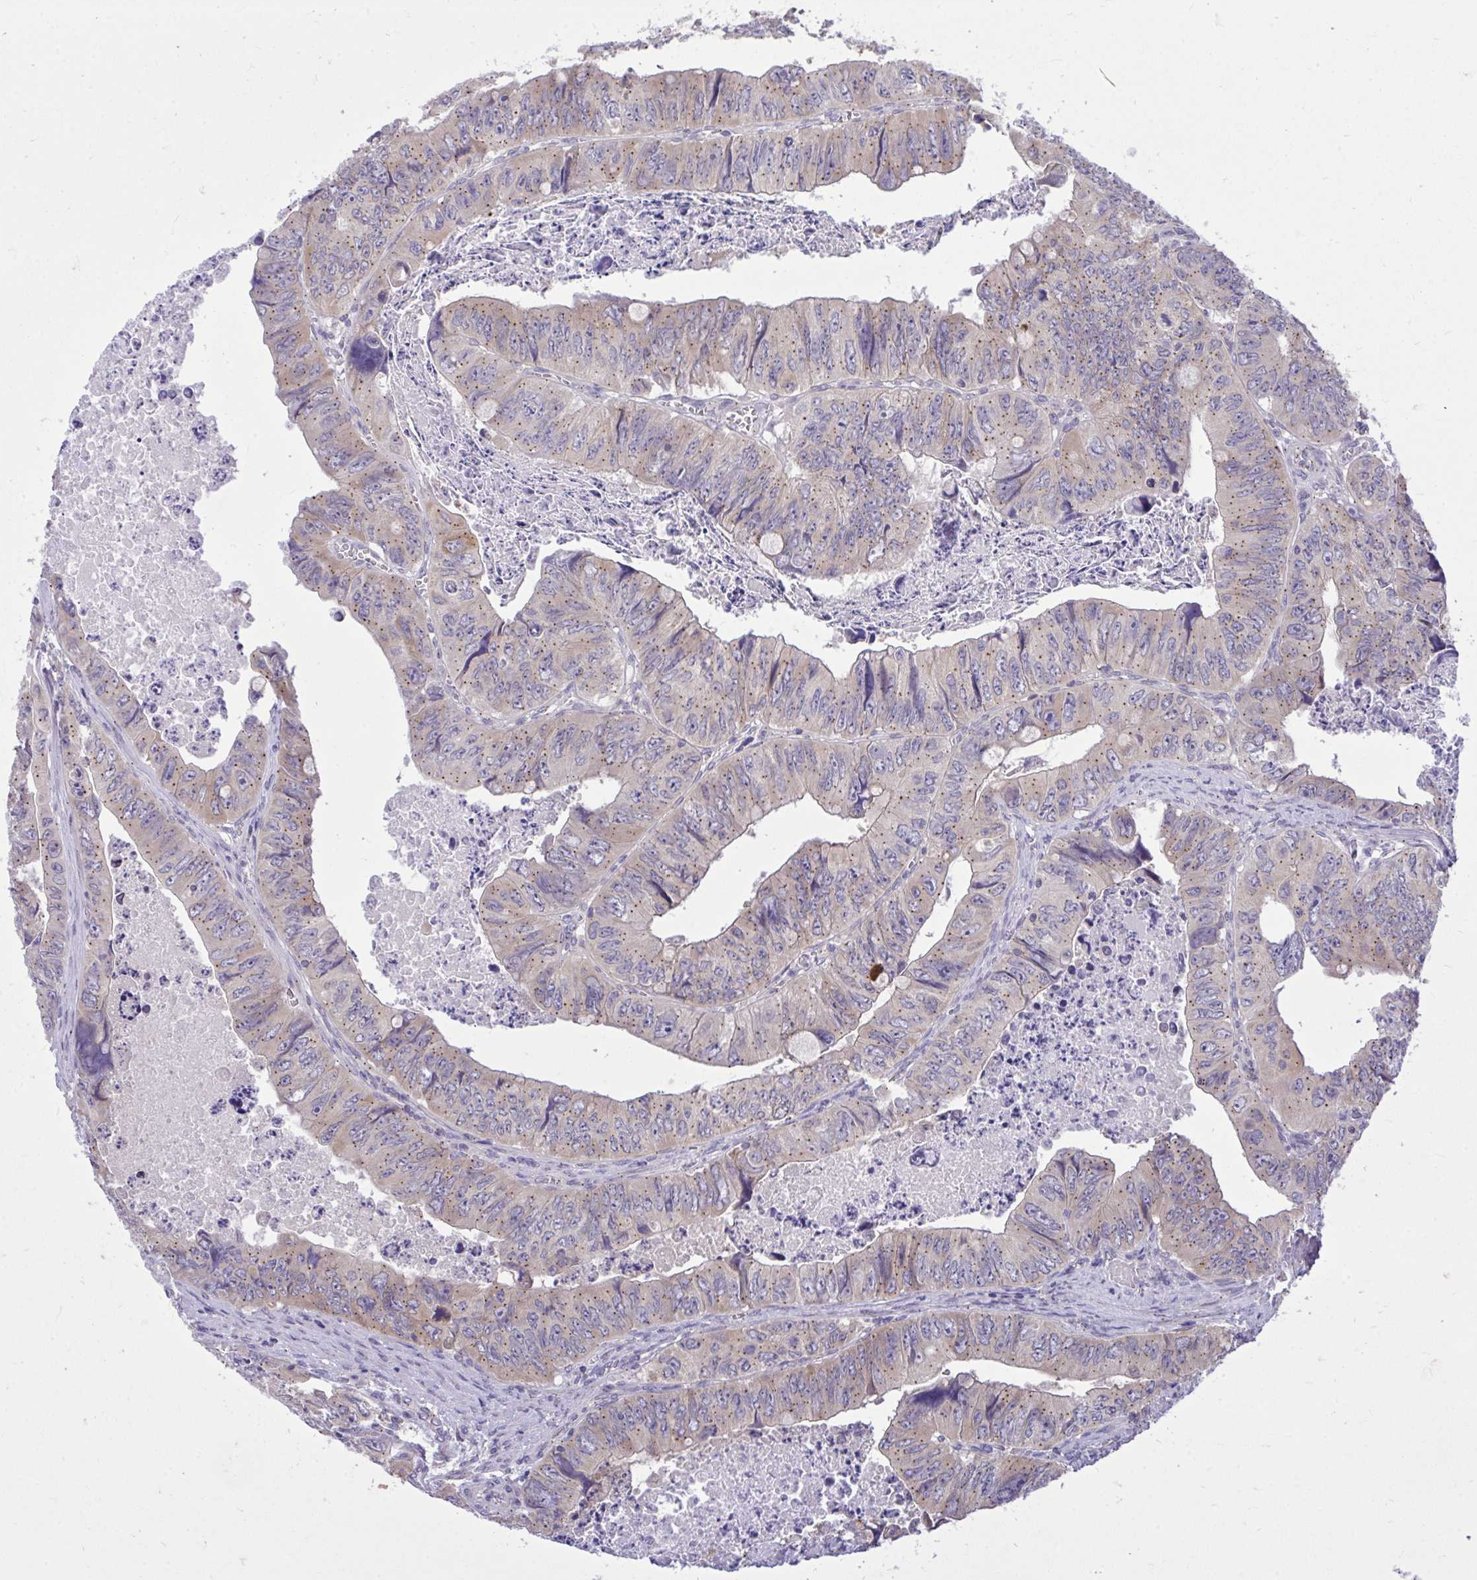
{"staining": {"intensity": "weak", "quantity": ">75%", "location": "cytoplasmic/membranous"}, "tissue": "colorectal cancer", "cell_type": "Tumor cells", "image_type": "cancer", "snomed": [{"axis": "morphology", "description": "Adenocarcinoma, NOS"}, {"axis": "topography", "description": "Colon"}], "caption": "Immunohistochemical staining of human colorectal cancer exhibits low levels of weak cytoplasmic/membranous staining in about >75% of tumor cells.", "gene": "CEACAM18", "patient": {"sex": "female", "age": 84}}